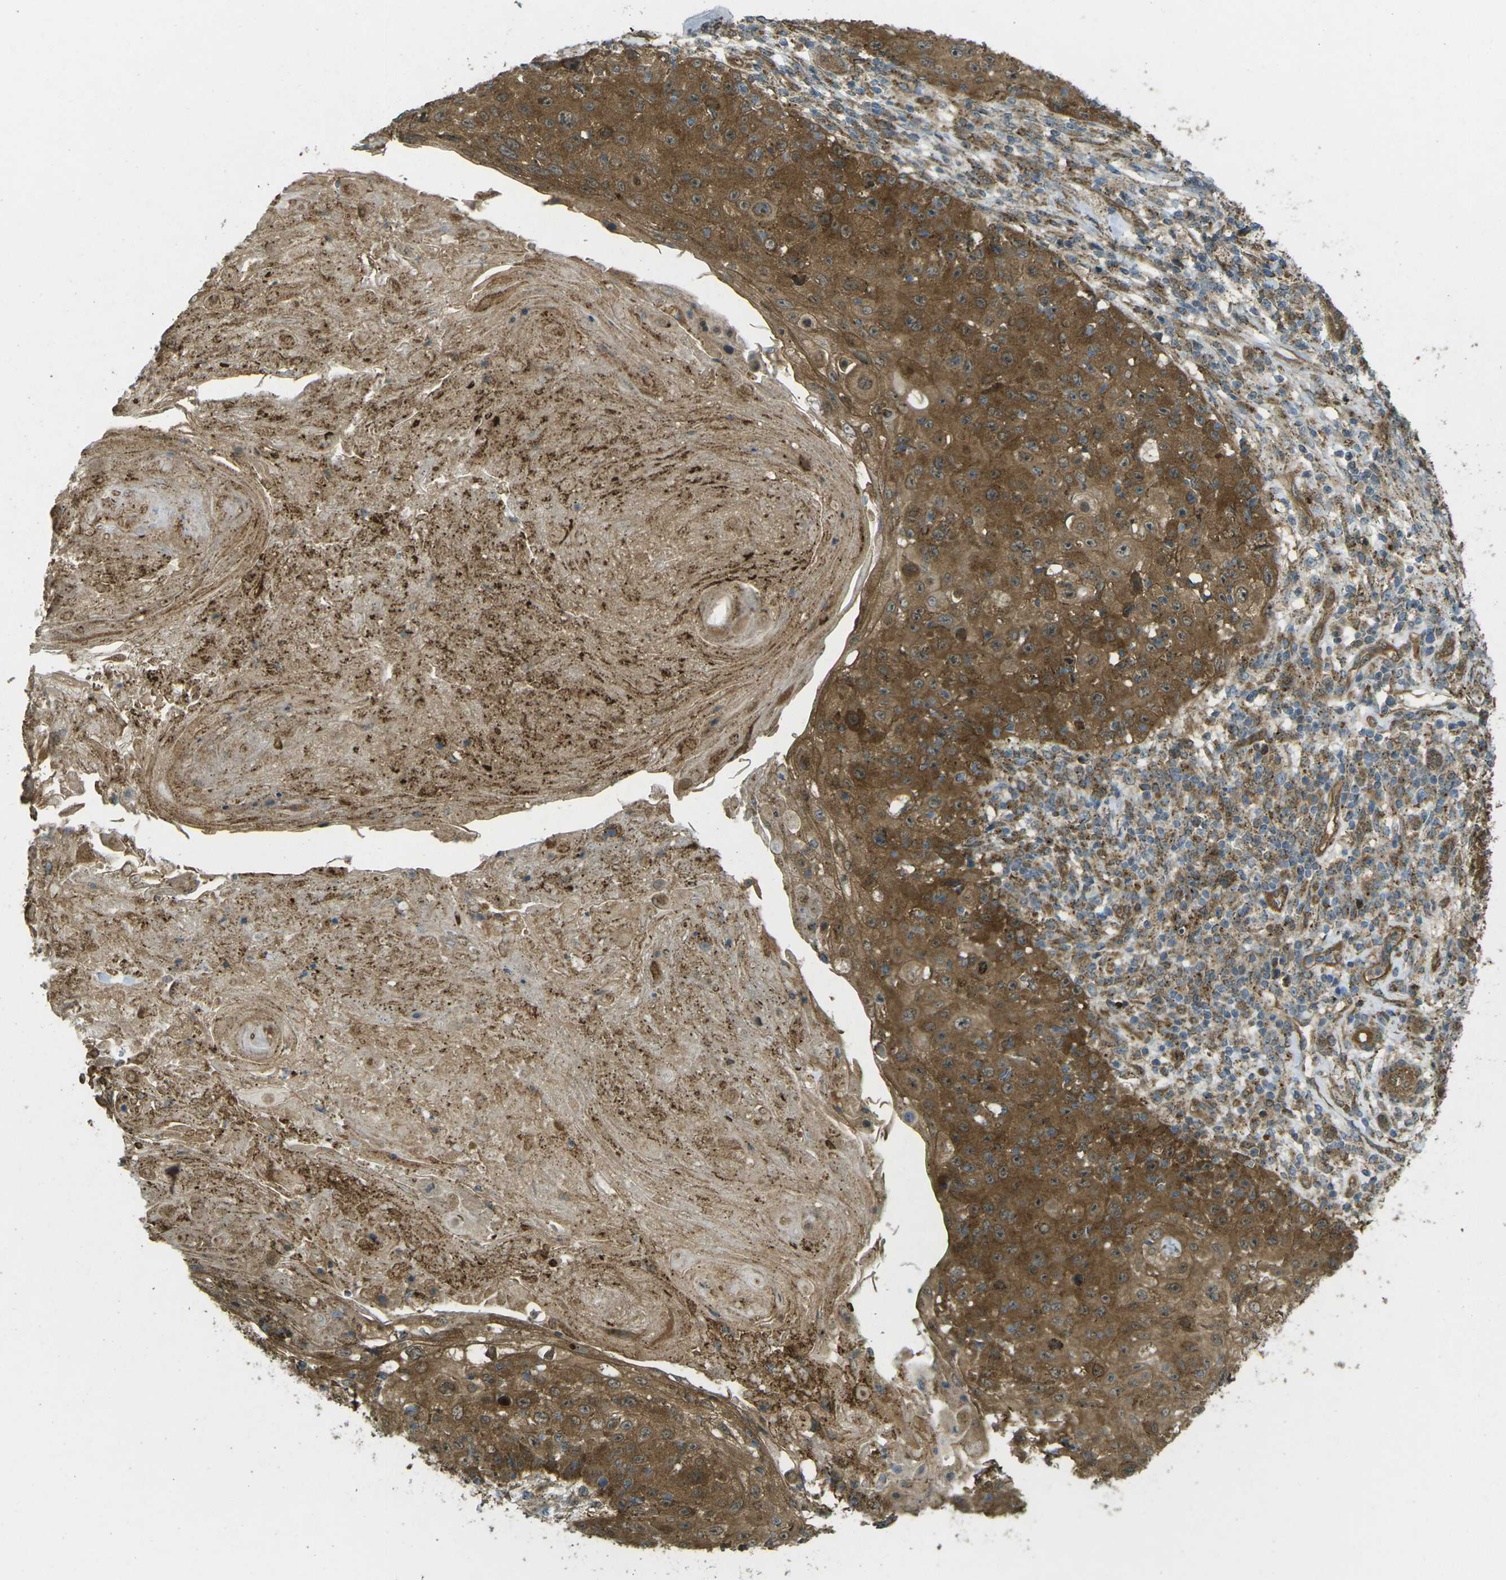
{"staining": {"intensity": "strong", "quantity": ">75%", "location": "cytoplasmic/membranous"}, "tissue": "skin cancer", "cell_type": "Tumor cells", "image_type": "cancer", "snomed": [{"axis": "morphology", "description": "Squamous cell carcinoma, NOS"}, {"axis": "topography", "description": "Skin"}], "caption": "The immunohistochemical stain shows strong cytoplasmic/membranous staining in tumor cells of skin cancer (squamous cell carcinoma) tissue.", "gene": "CHMP3", "patient": {"sex": "male", "age": 86}}